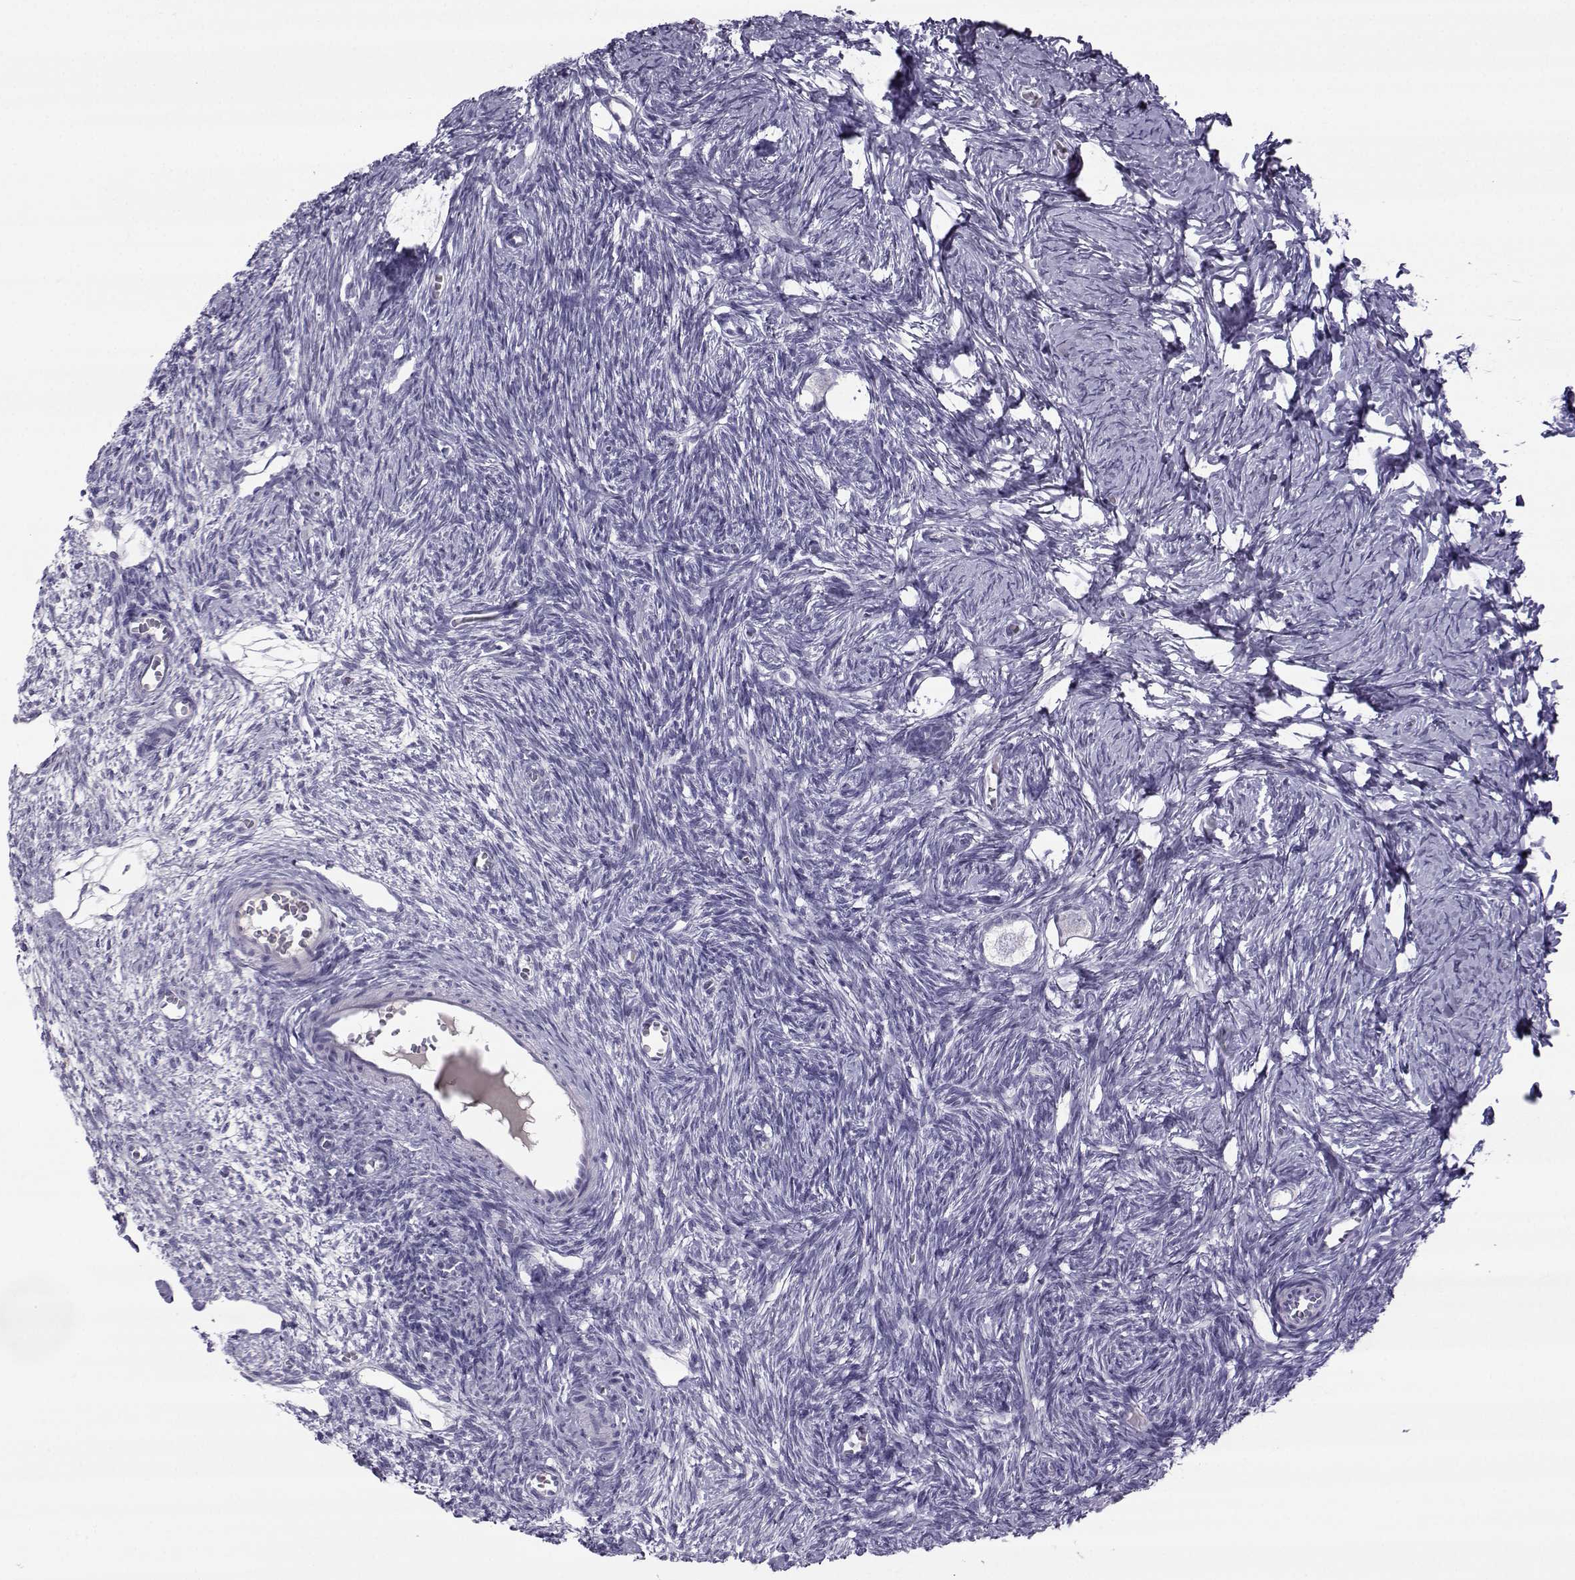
{"staining": {"intensity": "negative", "quantity": "none", "location": "none"}, "tissue": "ovary", "cell_type": "Follicle cells", "image_type": "normal", "snomed": [{"axis": "morphology", "description": "Normal tissue, NOS"}, {"axis": "topography", "description": "Ovary"}], "caption": "Photomicrograph shows no protein positivity in follicle cells of benign ovary. The staining was performed using DAB (3,3'-diaminobenzidine) to visualize the protein expression in brown, while the nuclei were stained in blue with hematoxylin (Magnification: 20x).", "gene": "ARMC2", "patient": {"sex": "female", "age": 27}}